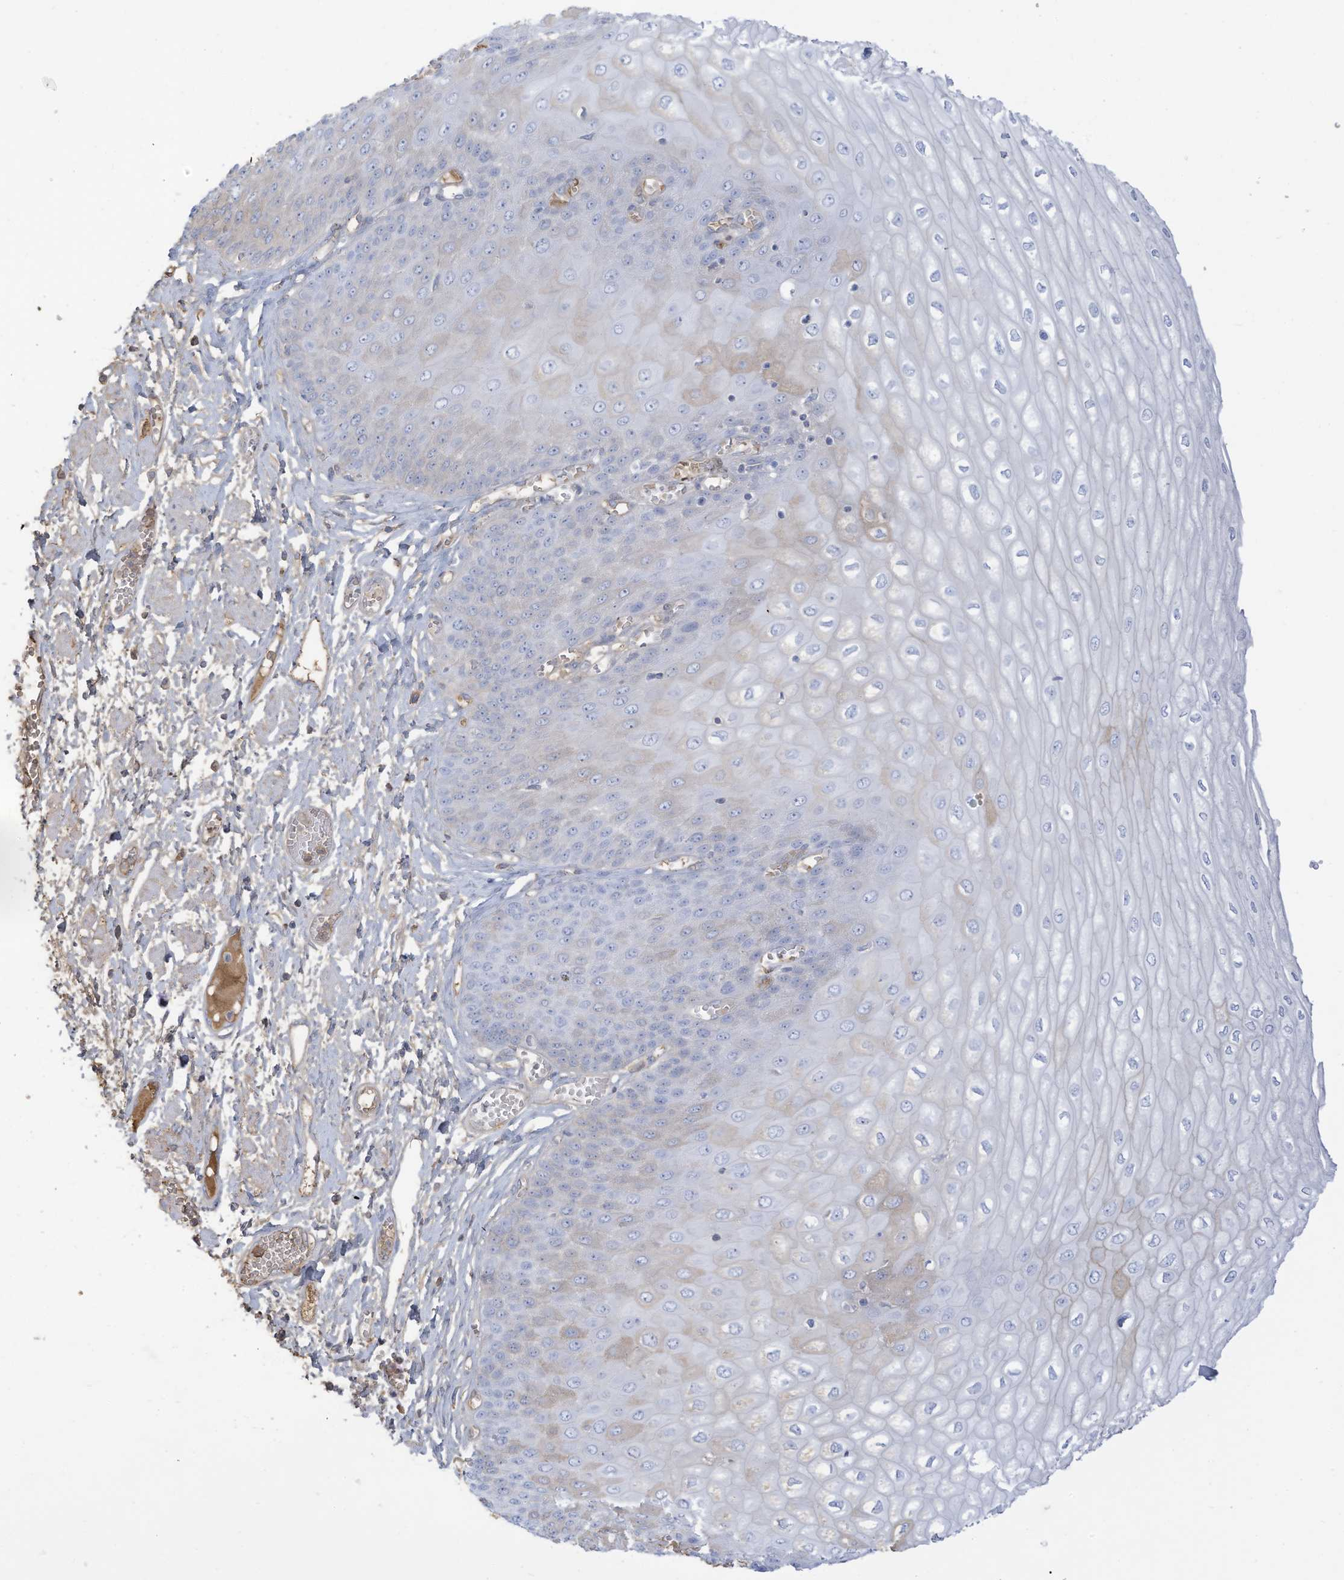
{"staining": {"intensity": "negative", "quantity": "none", "location": "none"}, "tissue": "esophagus", "cell_type": "Squamous epithelial cells", "image_type": "normal", "snomed": [{"axis": "morphology", "description": "Normal tissue, NOS"}, {"axis": "topography", "description": "Esophagus"}], "caption": "High magnification brightfield microscopy of normal esophagus stained with DAB (brown) and counterstained with hematoxylin (blue): squamous epithelial cells show no significant expression.", "gene": "HSD17B13", "patient": {"sex": "male", "age": 60}}